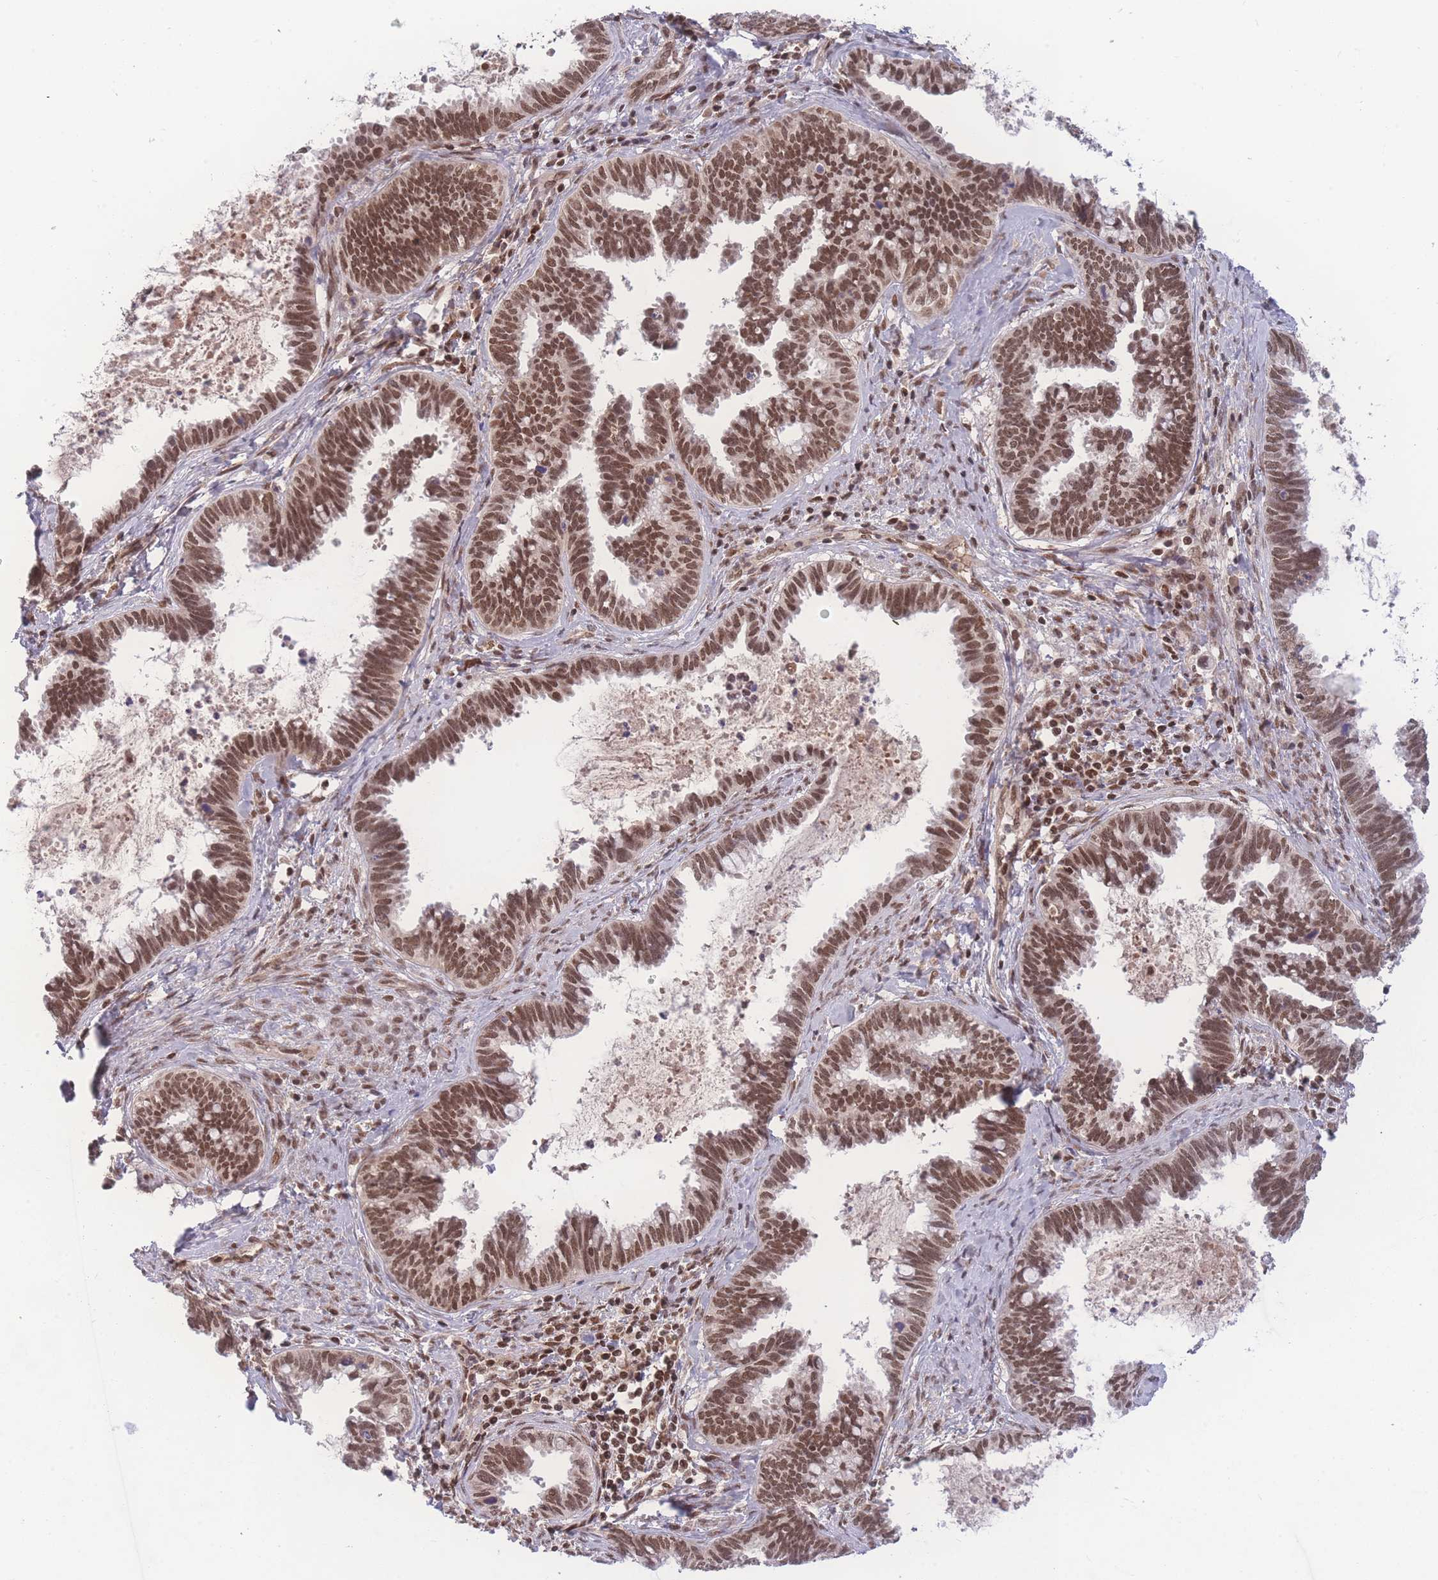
{"staining": {"intensity": "moderate", "quantity": ">75%", "location": "nuclear"}, "tissue": "cervical cancer", "cell_type": "Tumor cells", "image_type": "cancer", "snomed": [{"axis": "morphology", "description": "Adenocarcinoma, NOS"}, {"axis": "topography", "description": "Cervix"}], "caption": "Moderate nuclear expression is appreciated in approximately >75% of tumor cells in cervical adenocarcinoma. Nuclei are stained in blue.", "gene": "RAVER1", "patient": {"sex": "female", "age": 37}}